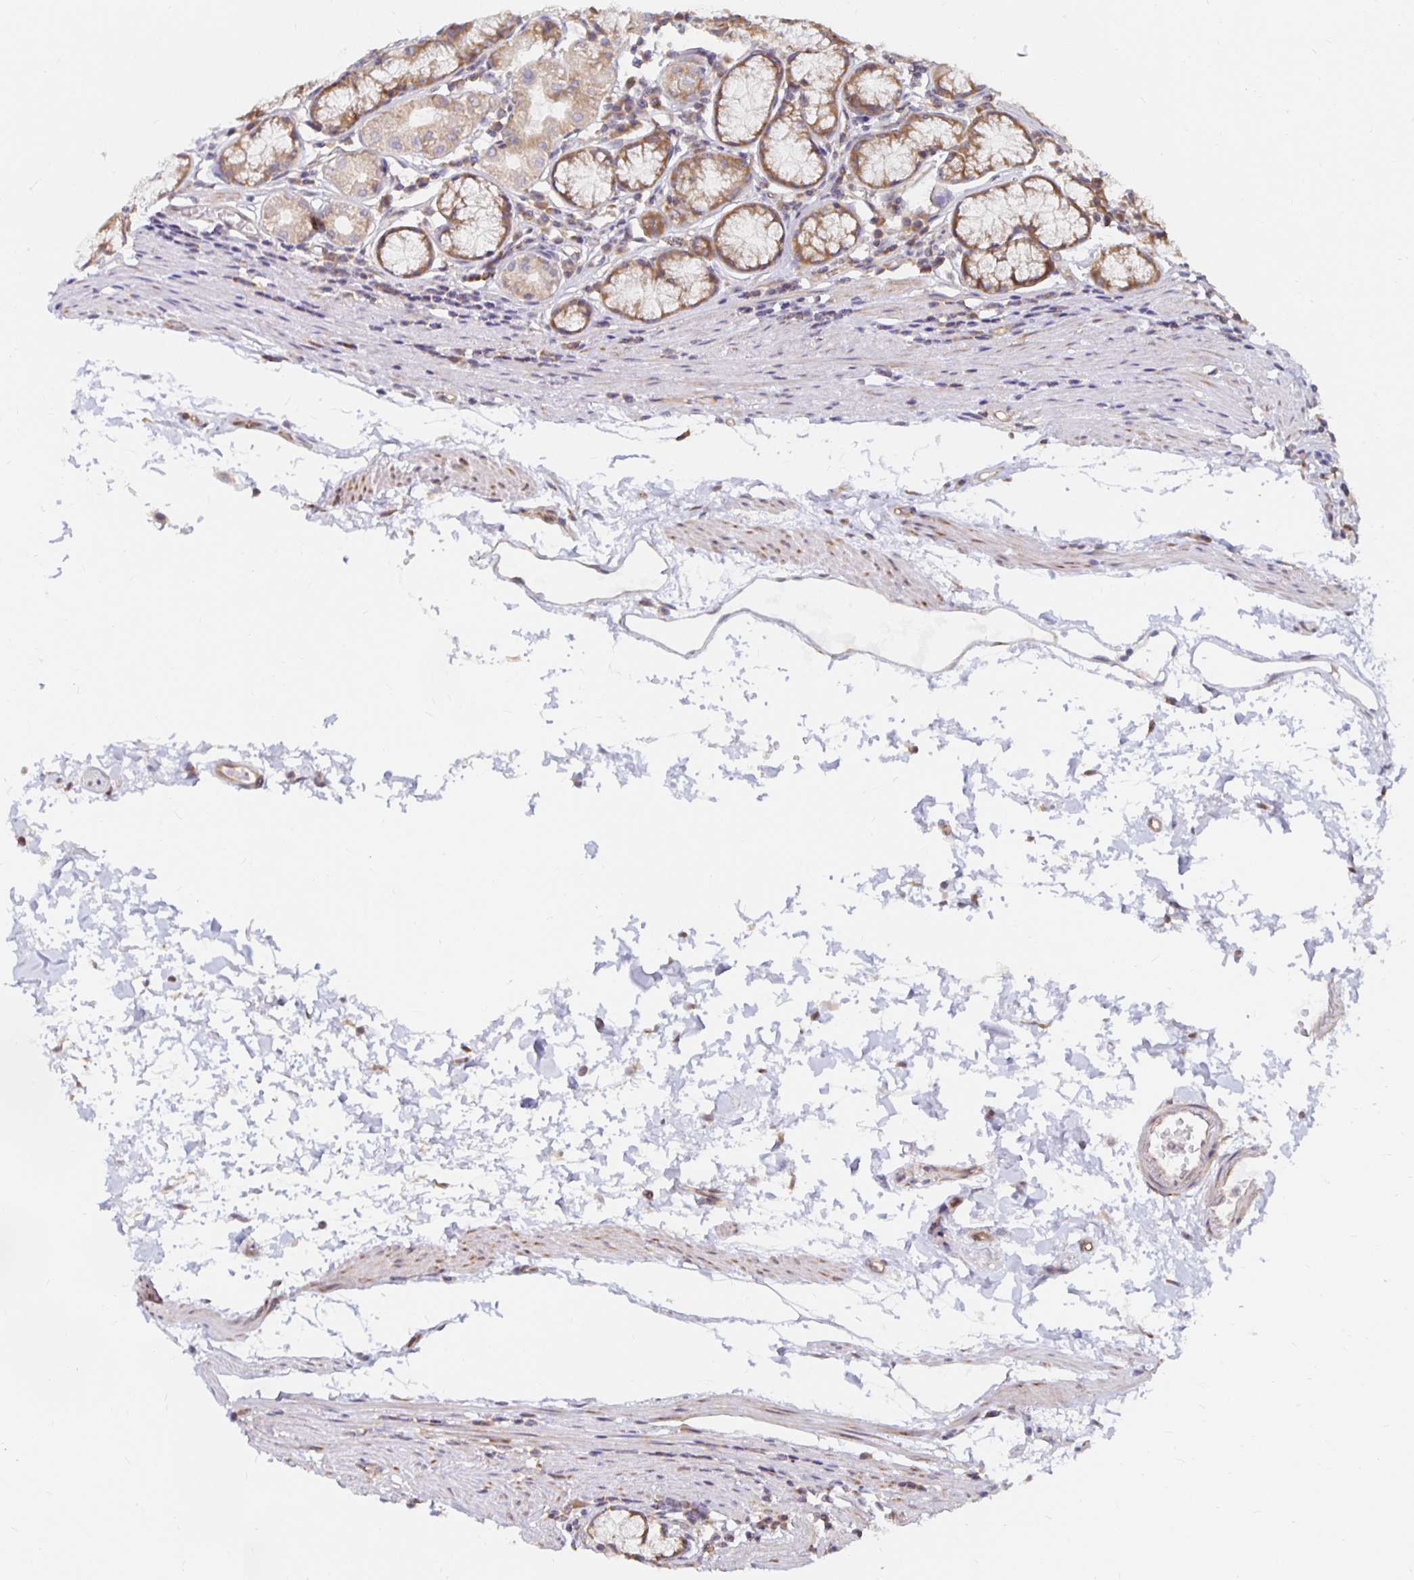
{"staining": {"intensity": "moderate", "quantity": ">75%", "location": "cytoplasmic/membranous"}, "tissue": "stomach", "cell_type": "Glandular cells", "image_type": "normal", "snomed": [{"axis": "morphology", "description": "Normal tissue, NOS"}, {"axis": "topography", "description": "Stomach"}], "caption": "Immunohistochemistry (IHC) histopathology image of unremarkable stomach stained for a protein (brown), which demonstrates medium levels of moderate cytoplasmic/membranous expression in approximately >75% of glandular cells.", "gene": "PDAP1", "patient": {"sex": "male", "age": 55}}